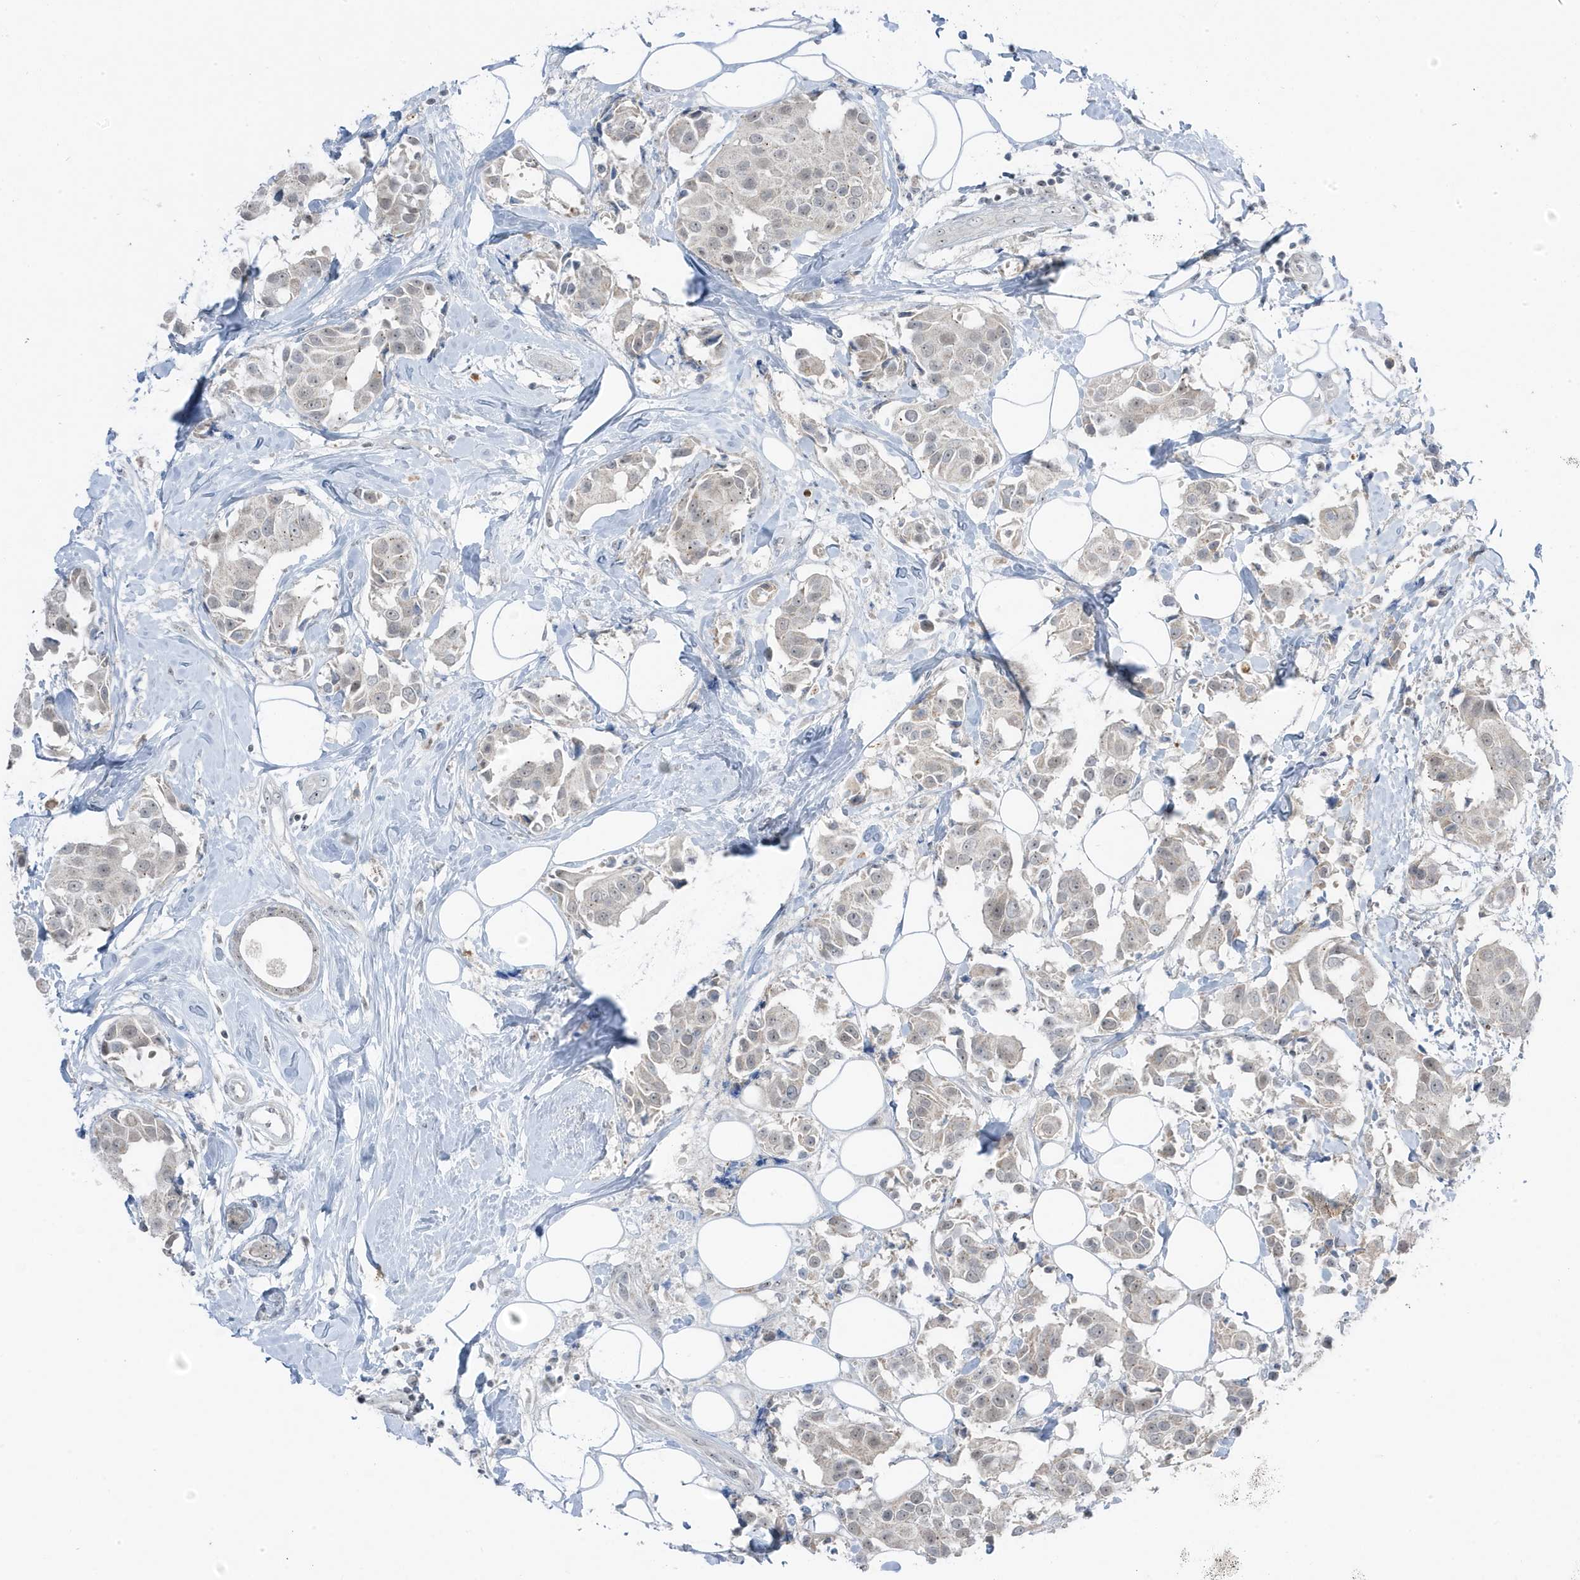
{"staining": {"intensity": "negative", "quantity": "none", "location": "none"}, "tissue": "breast cancer", "cell_type": "Tumor cells", "image_type": "cancer", "snomed": [{"axis": "morphology", "description": "Normal tissue, NOS"}, {"axis": "morphology", "description": "Duct carcinoma"}, {"axis": "topography", "description": "Breast"}], "caption": "Protein analysis of breast cancer (infiltrating ductal carcinoma) demonstrates no significant staining in tumor cells. The staining was performed using DAB (3,3'-diaminobenzidine) to visualize the protein expression in brown, while the nuclei were stained in blue with hematoxylin (Magnification: 20x).", "gene": "TSEN15", "patient": {"sex": "female", "age": 39}}